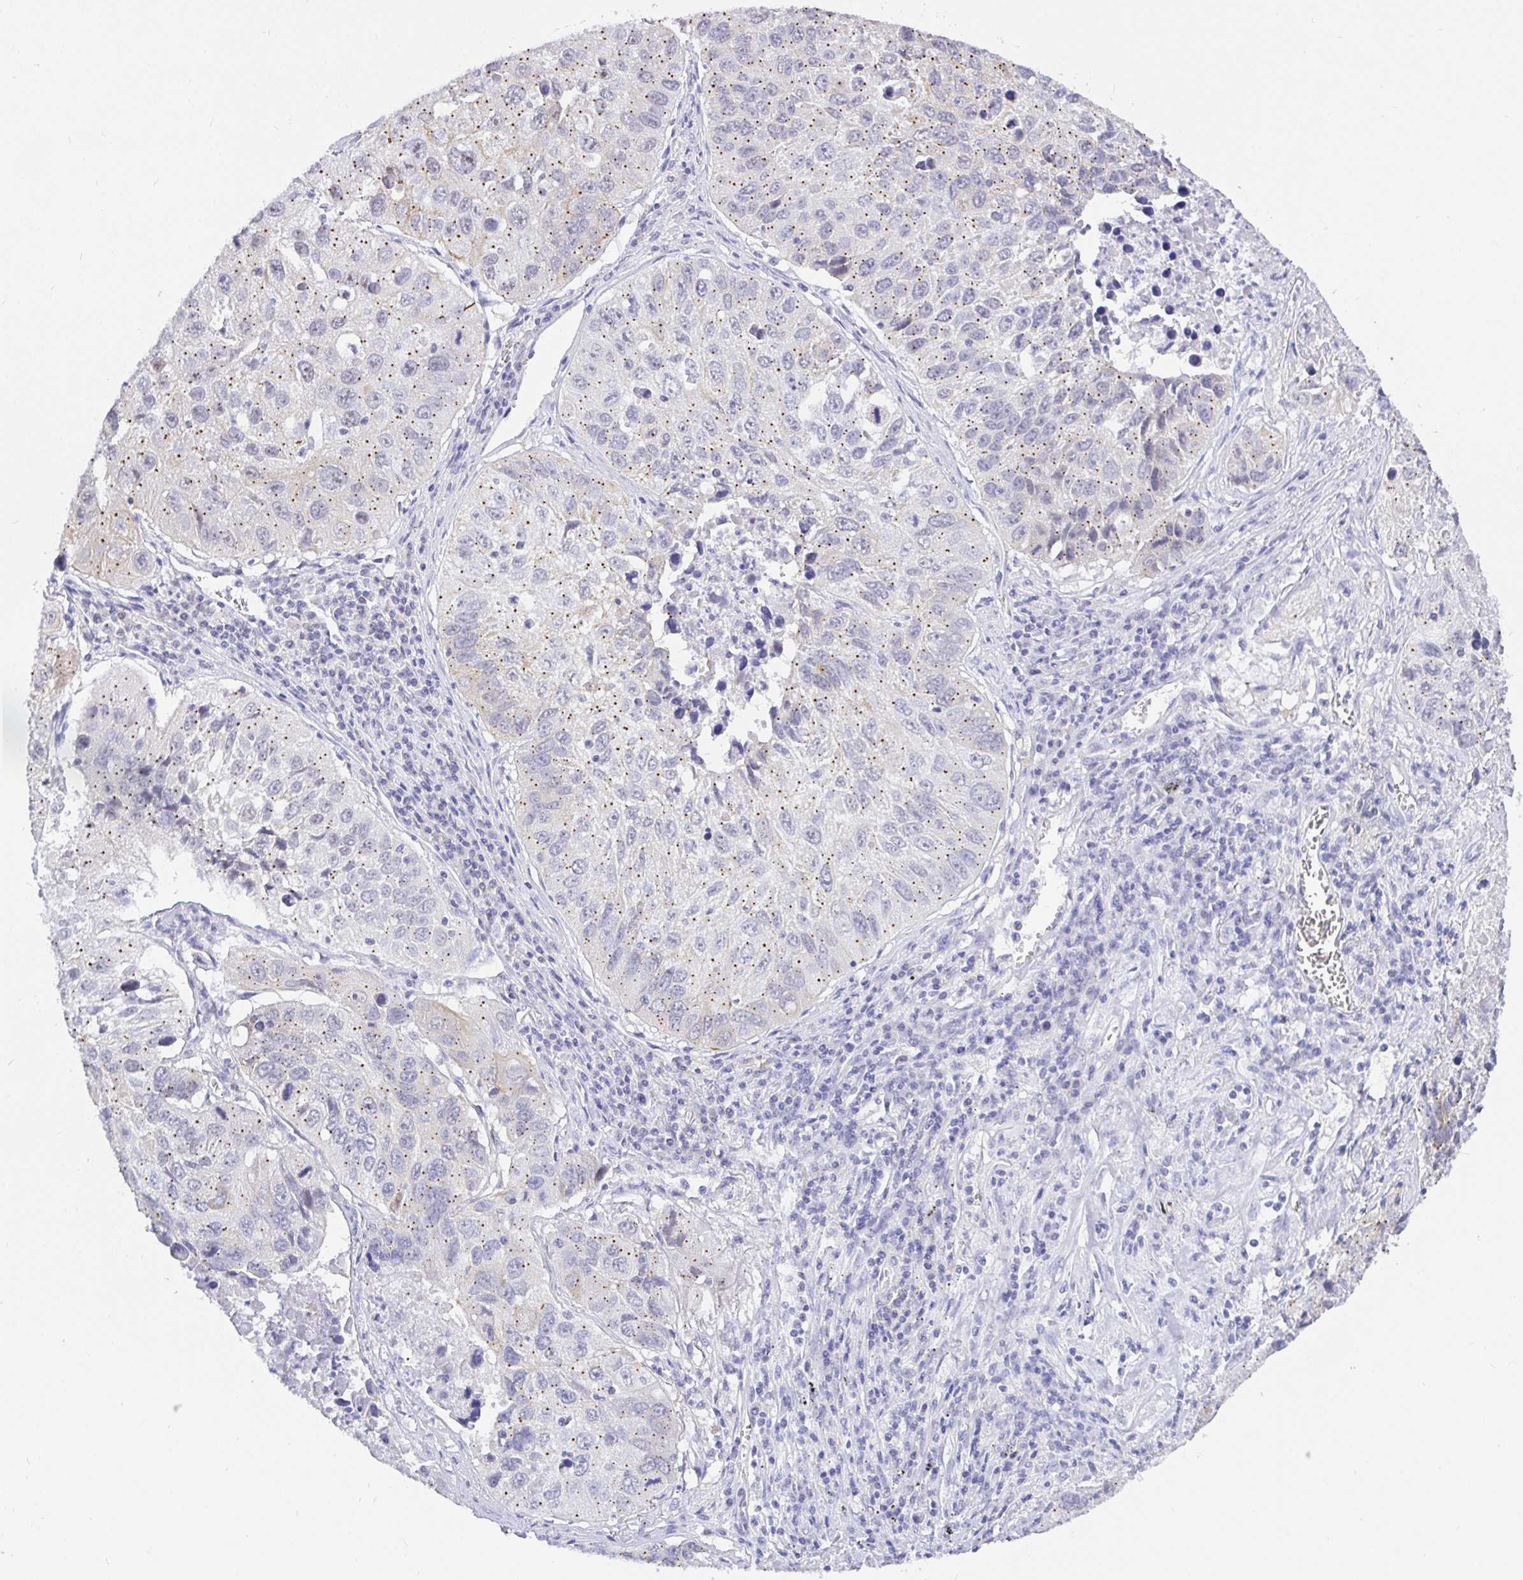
{"staining": {"intensity": "moderate", "quantity": "25%-75%", "location": "cytoplasmic/membranous"}, "tissue": "lung cancer", "cell_type": "Tumor cells", "image_type": "cancer", "snomed": [{"axis": "morphology", "description": "Squamous cell carcinoma, NOS"}, {"axis": "topography", "description": "Lung"}], "caption": "The image exhibits staining of squamous cell carcinoma (lung), revealing moderate cytoplasmic/membranous protein staining (brown color) within tumor cells.", "gene": "EZHIP", "patient": {"sex": "female", "age": 61}}